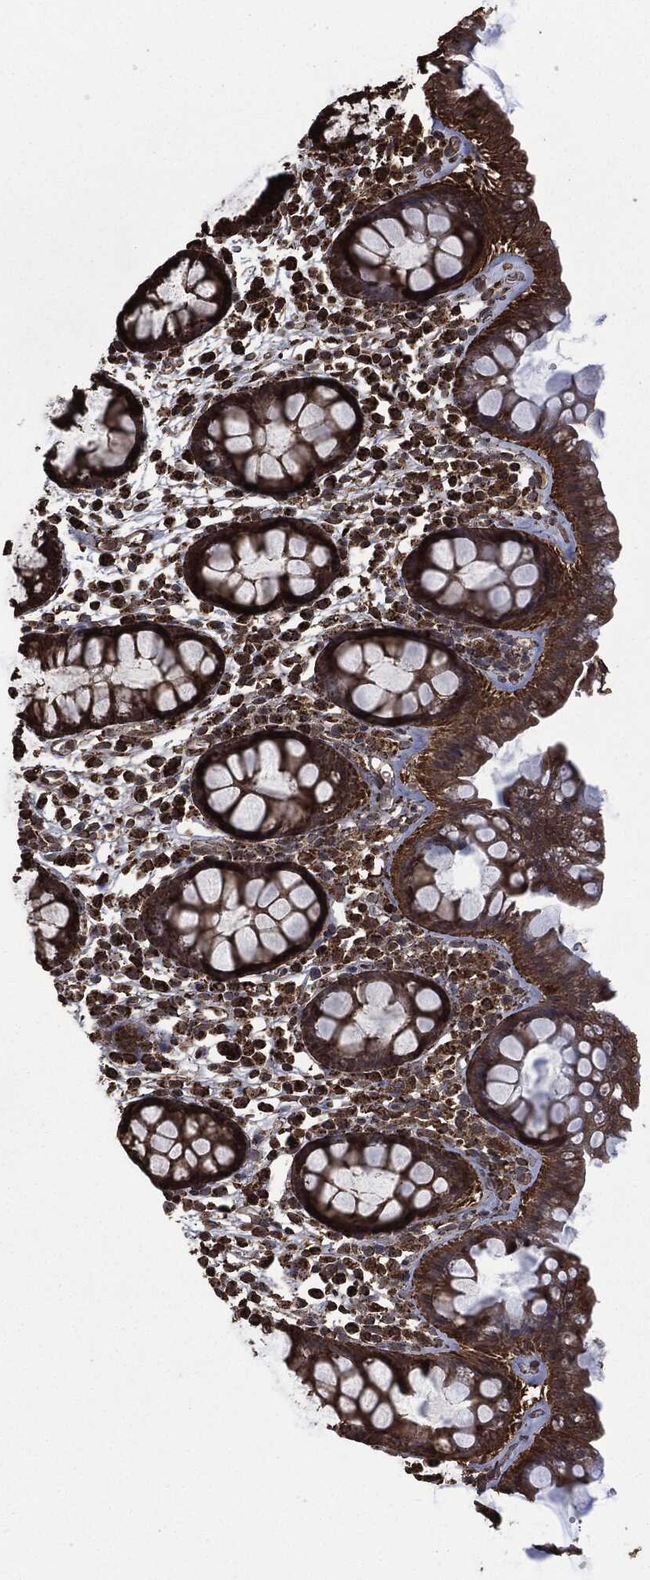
{"staining": {"intensity": "strong", "quantity": ">75%", "location": "cytoplasmic/membranous"}, "tissue": "colon", "cell_type": "Endothelial cells", "image_type": "normal", "snomed": [{"axis": "morphology", "description": "Normal tissue, NOS"}, {"axis": "topography", "description": "Colon"}], "caption": "Colon stained with a protein marker exhibits strong staining in endothelial cells.", "gene": "LIG3", "patient": {"sex": "male", "age": 76}}